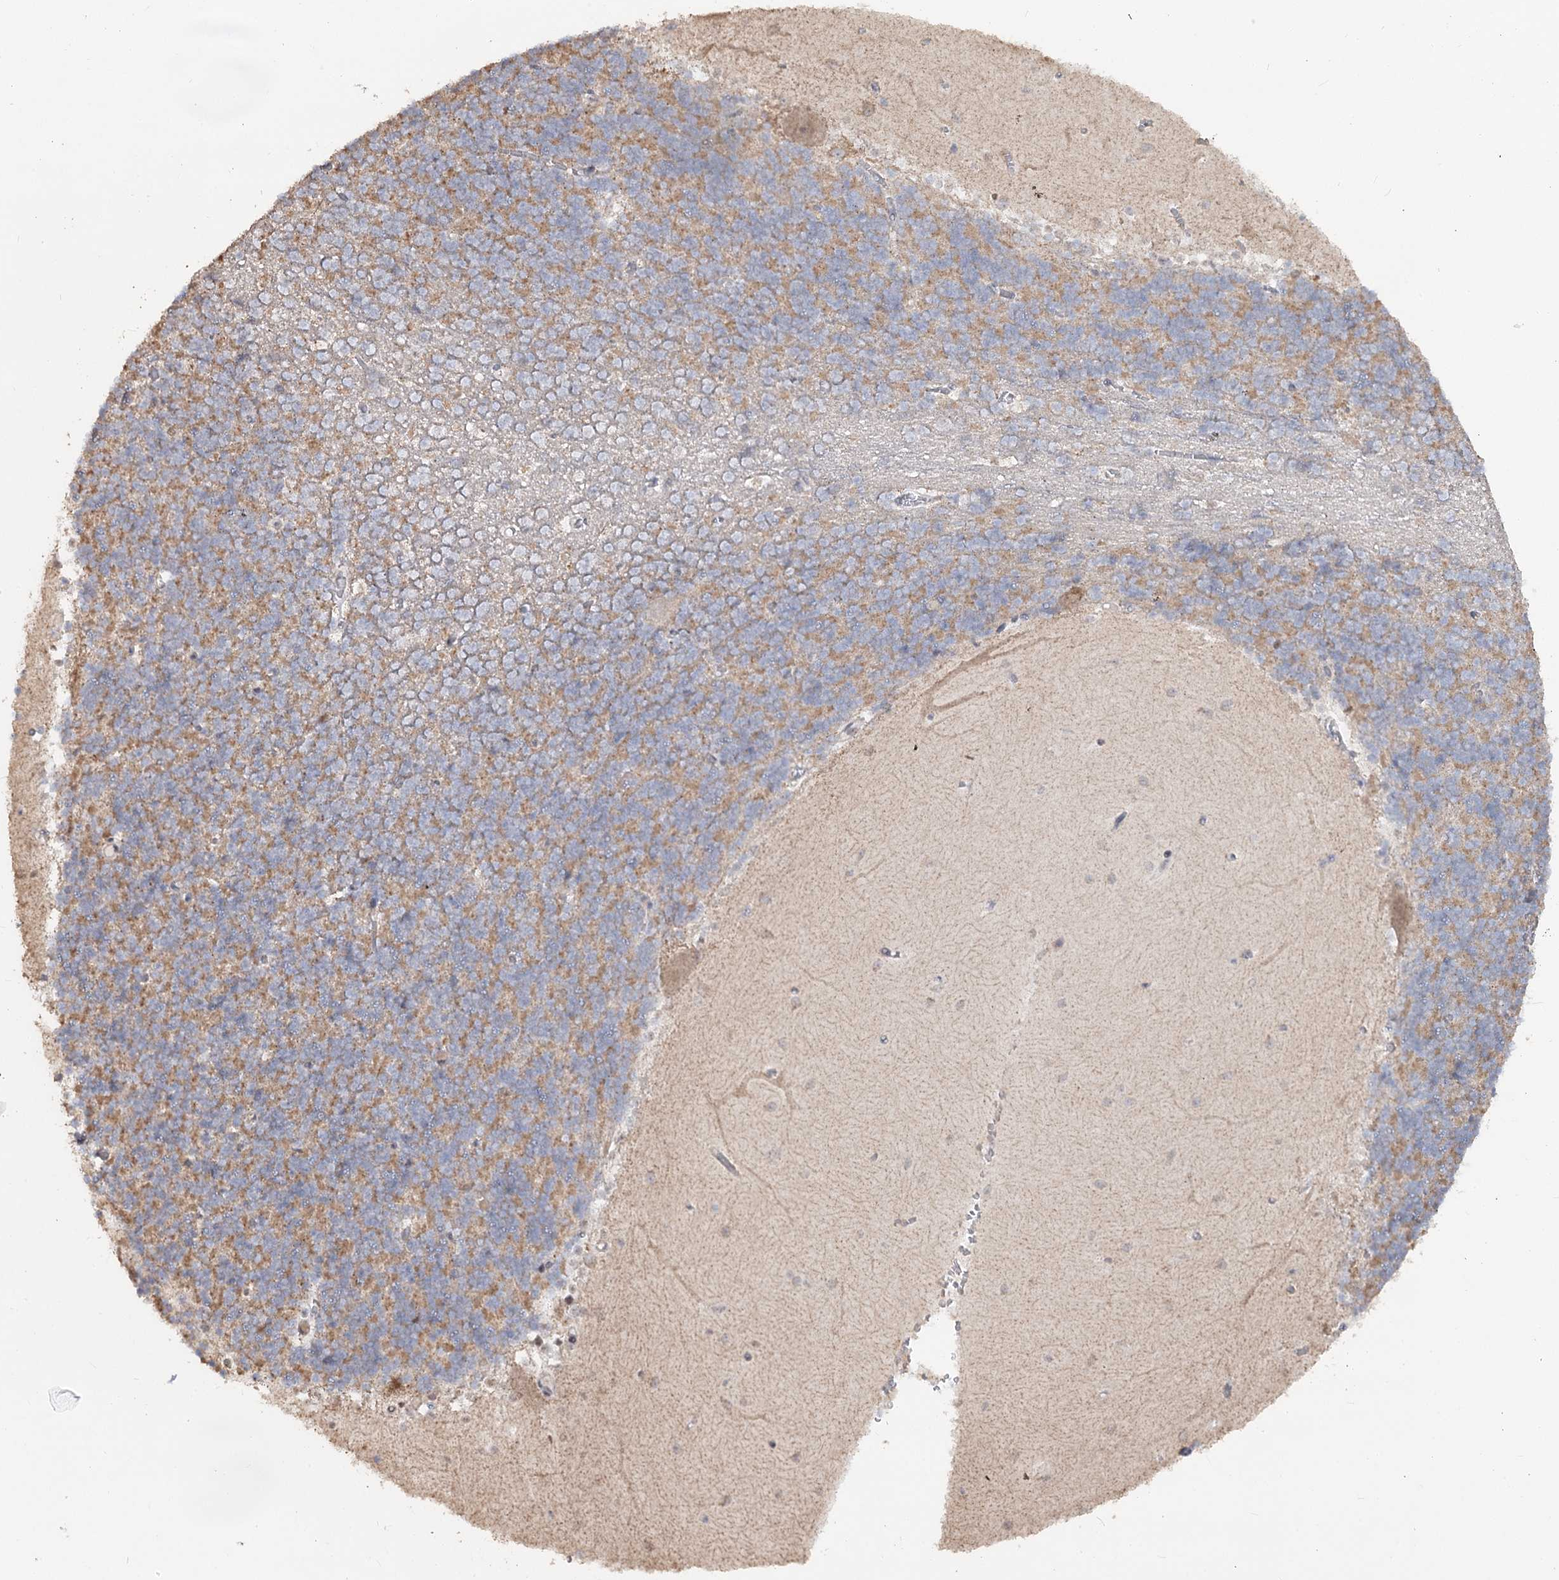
{"staining": {"intensity": "moderate", "quantity": "25%-75%", "location": "cytoplasmic/membranous"}, "tissue": "cerebellum", "cell_type": "Cells in granular layer", "image_type": "normal", "snomed": [{"axis": "morphology", "description": "Normal tissue, NOS"}, {"axis": "topography", "description": "Cerebellum"}], "caption": "Immunohistochemistry of unremarkable cerebellum shows medium levels of moderate cytoplasmic/membranous positivity in approximately 25%-75% of cells in granular layer.", "gene": "RUFY4", "patient": {"sex": "male", "age": 37}}